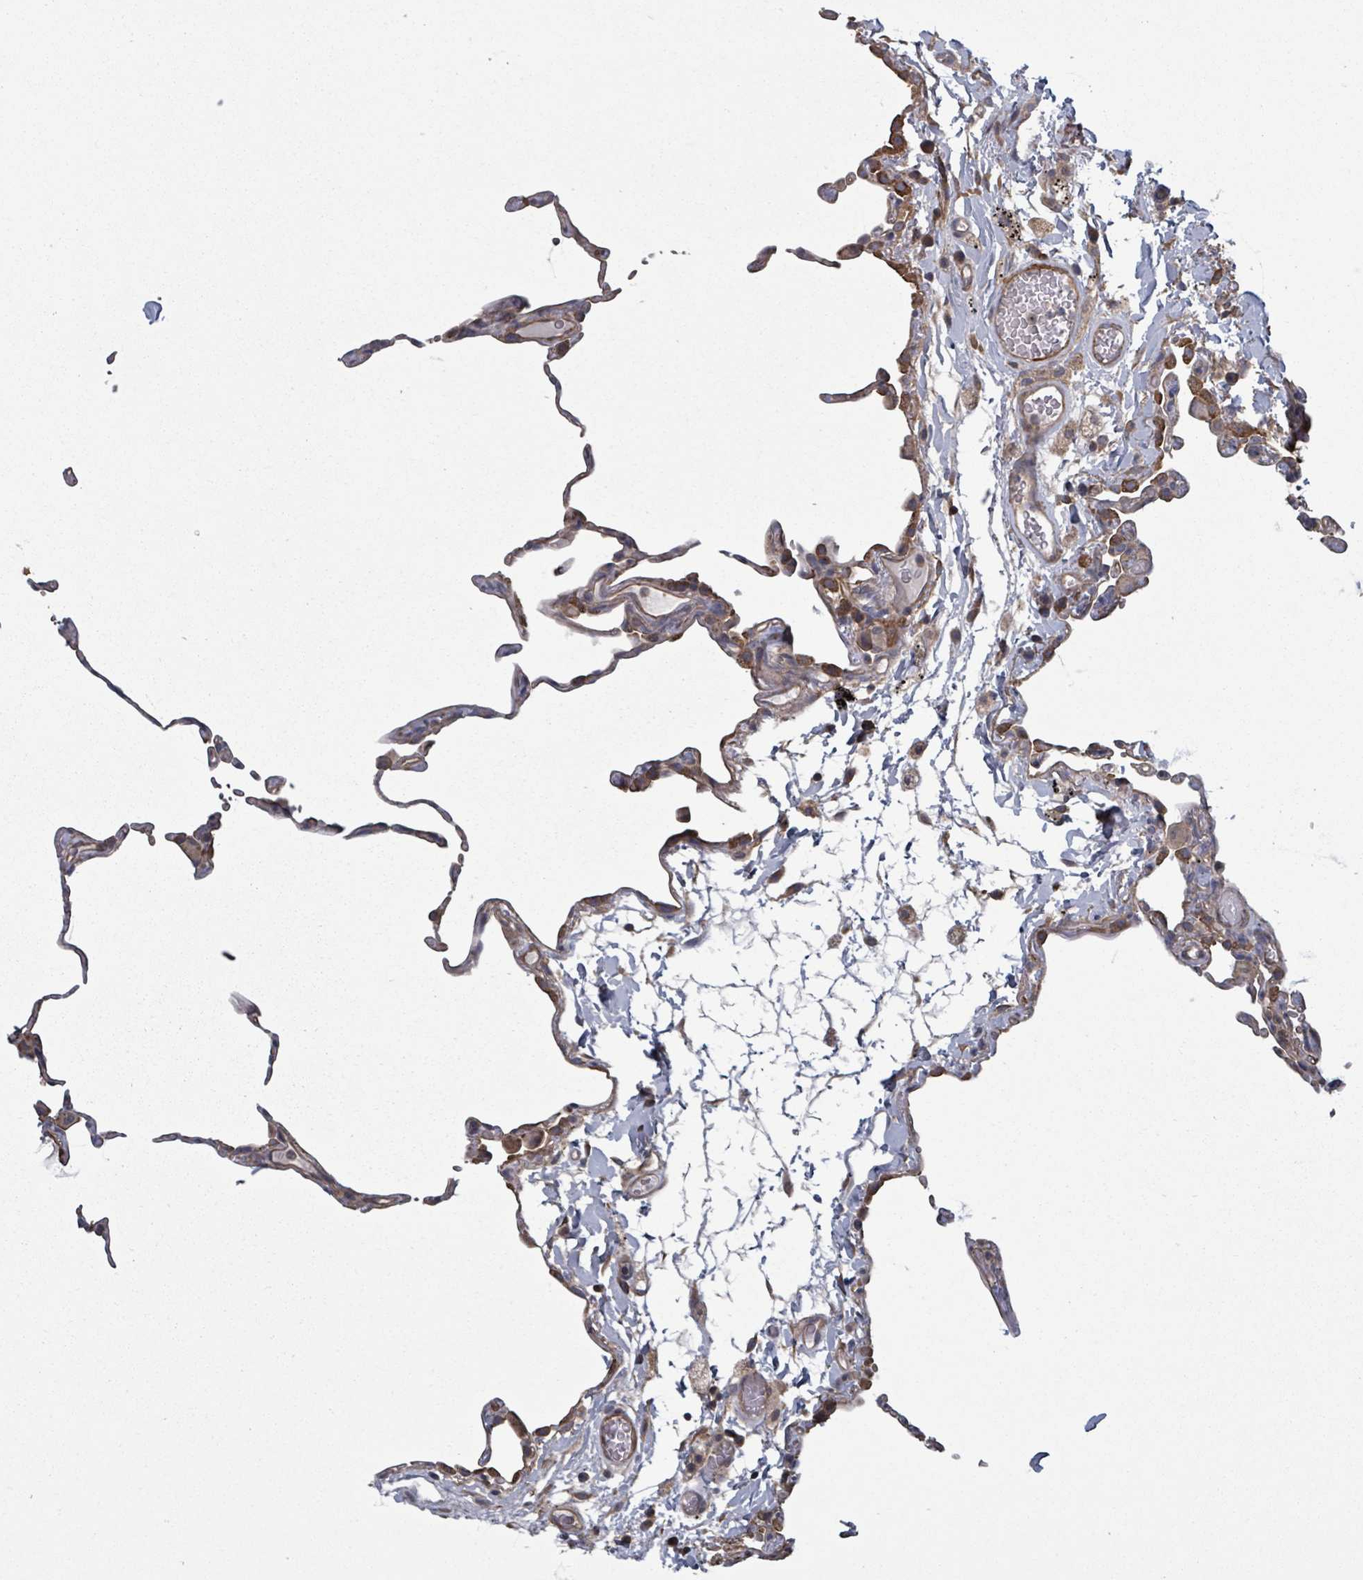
{"staining": {"intensity": "moderate", "quantity": "25%-75%", "location": "cytoplasmic/membranous"}, "tissue": "lung", "cell_type": "Alveolar cells", "image_type": "normal", "snomed": [{"axis": "morphology", "description": "Normal tissue, NOS"}, {"axis": "topography", "description": "Lung"}], "caption": "This photomicrograph shows immunohistochemistry (IHC) staining of normal lung, with medium moderate cytoplasmic/membranous expression in approximately 25%-75% of alveolar cells.", "gene": "ADCK1", "patient": {"sex": "female", "age": 57}}